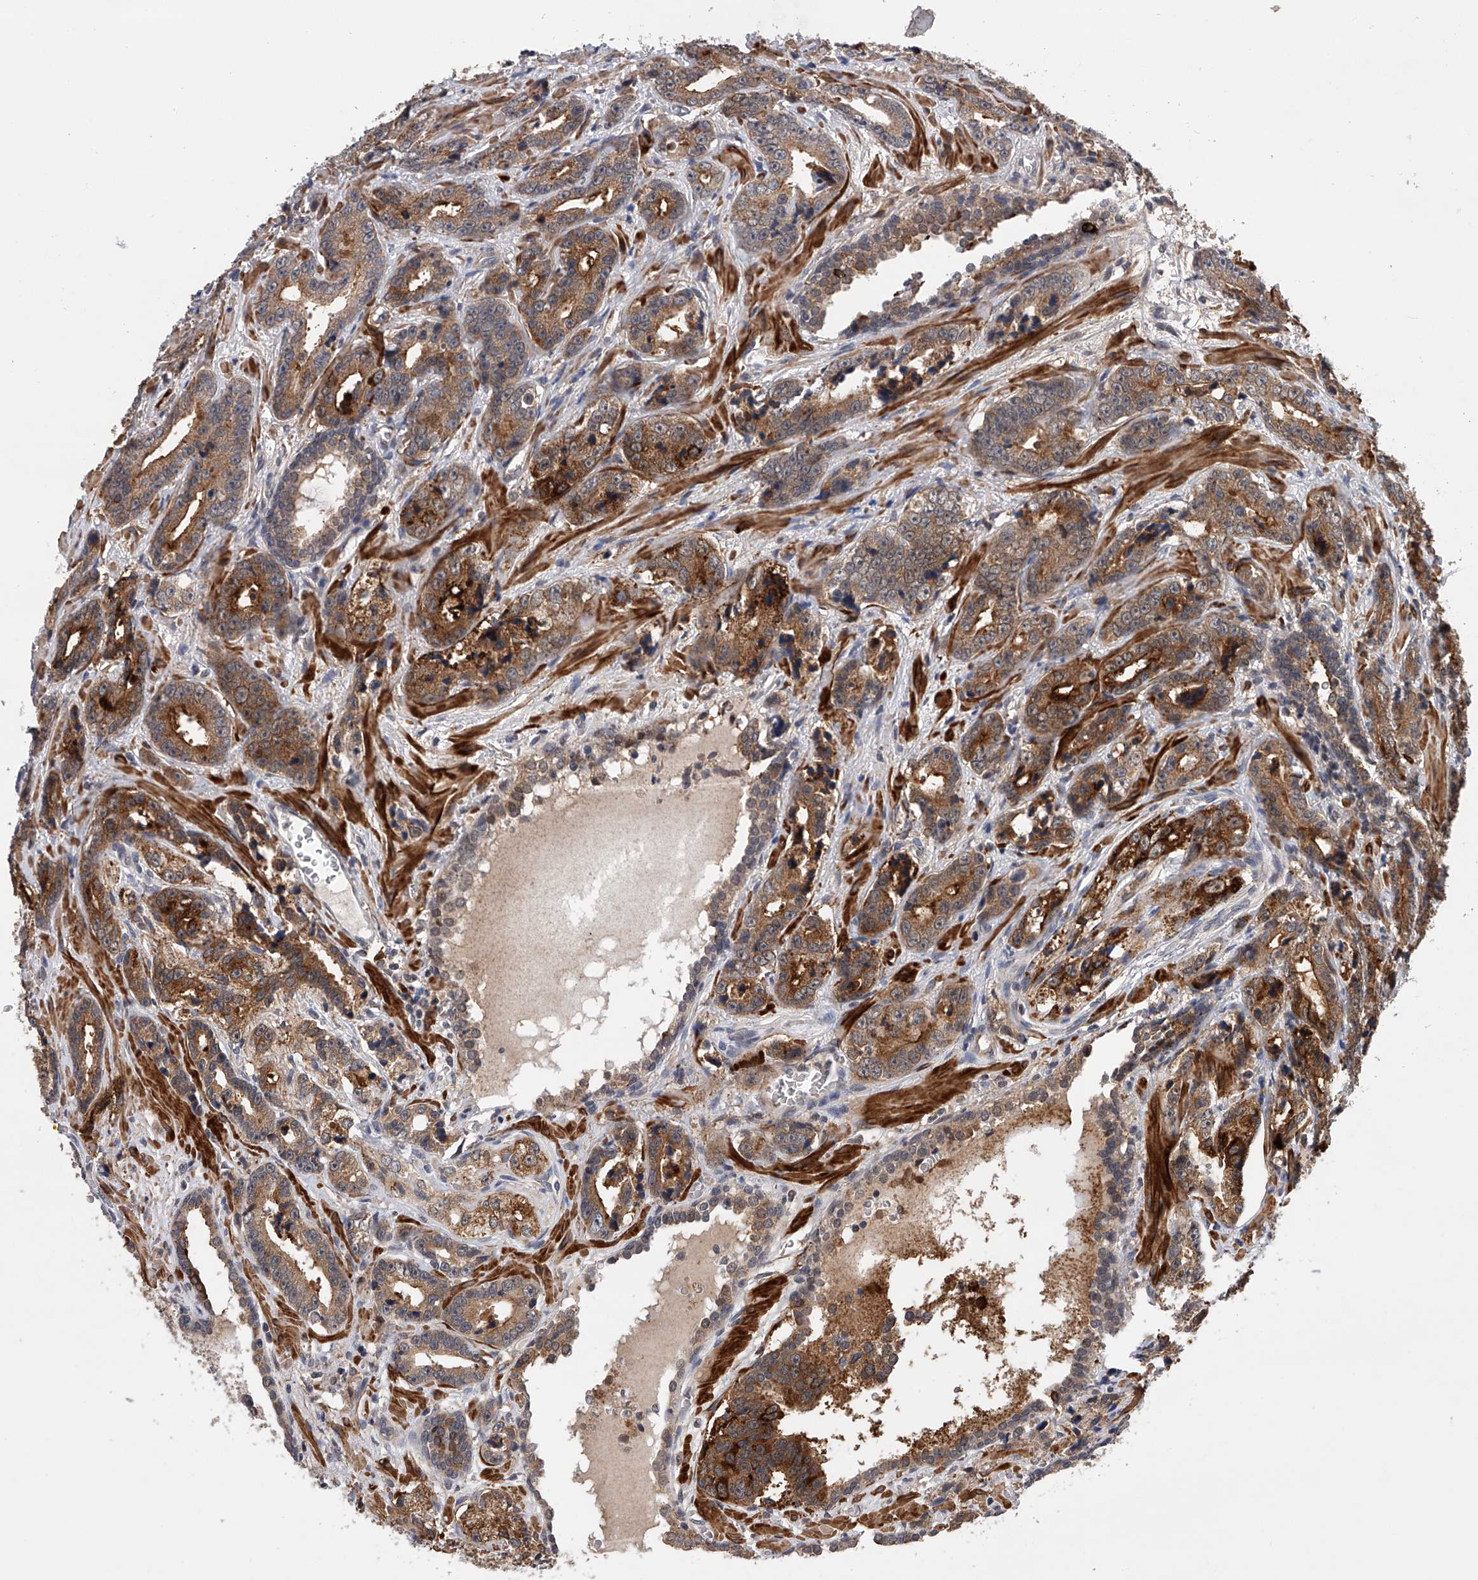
{"staining": {"intensity": "moderate", "quantity": ">75%", "location": "cytoplasmic/membranous"}, "tissue": "prostate cancer", "cell_type": "Tumor cells", "image_type": "cancer", "snomed": [{"axis": "morphology", "description": "Adenocarcinoma, High grade"}, {"axis": "topography", "description": "Prostate"}], "caption": "Protein expression analysis of human high-grade adenocarcinoma (prostate) reveals moderate cytoplasmic/membranous positivity in approximately >75% of tumor cells.", "gene": "SPOCK1", "patient": {"sex": "male", "age": 62}}